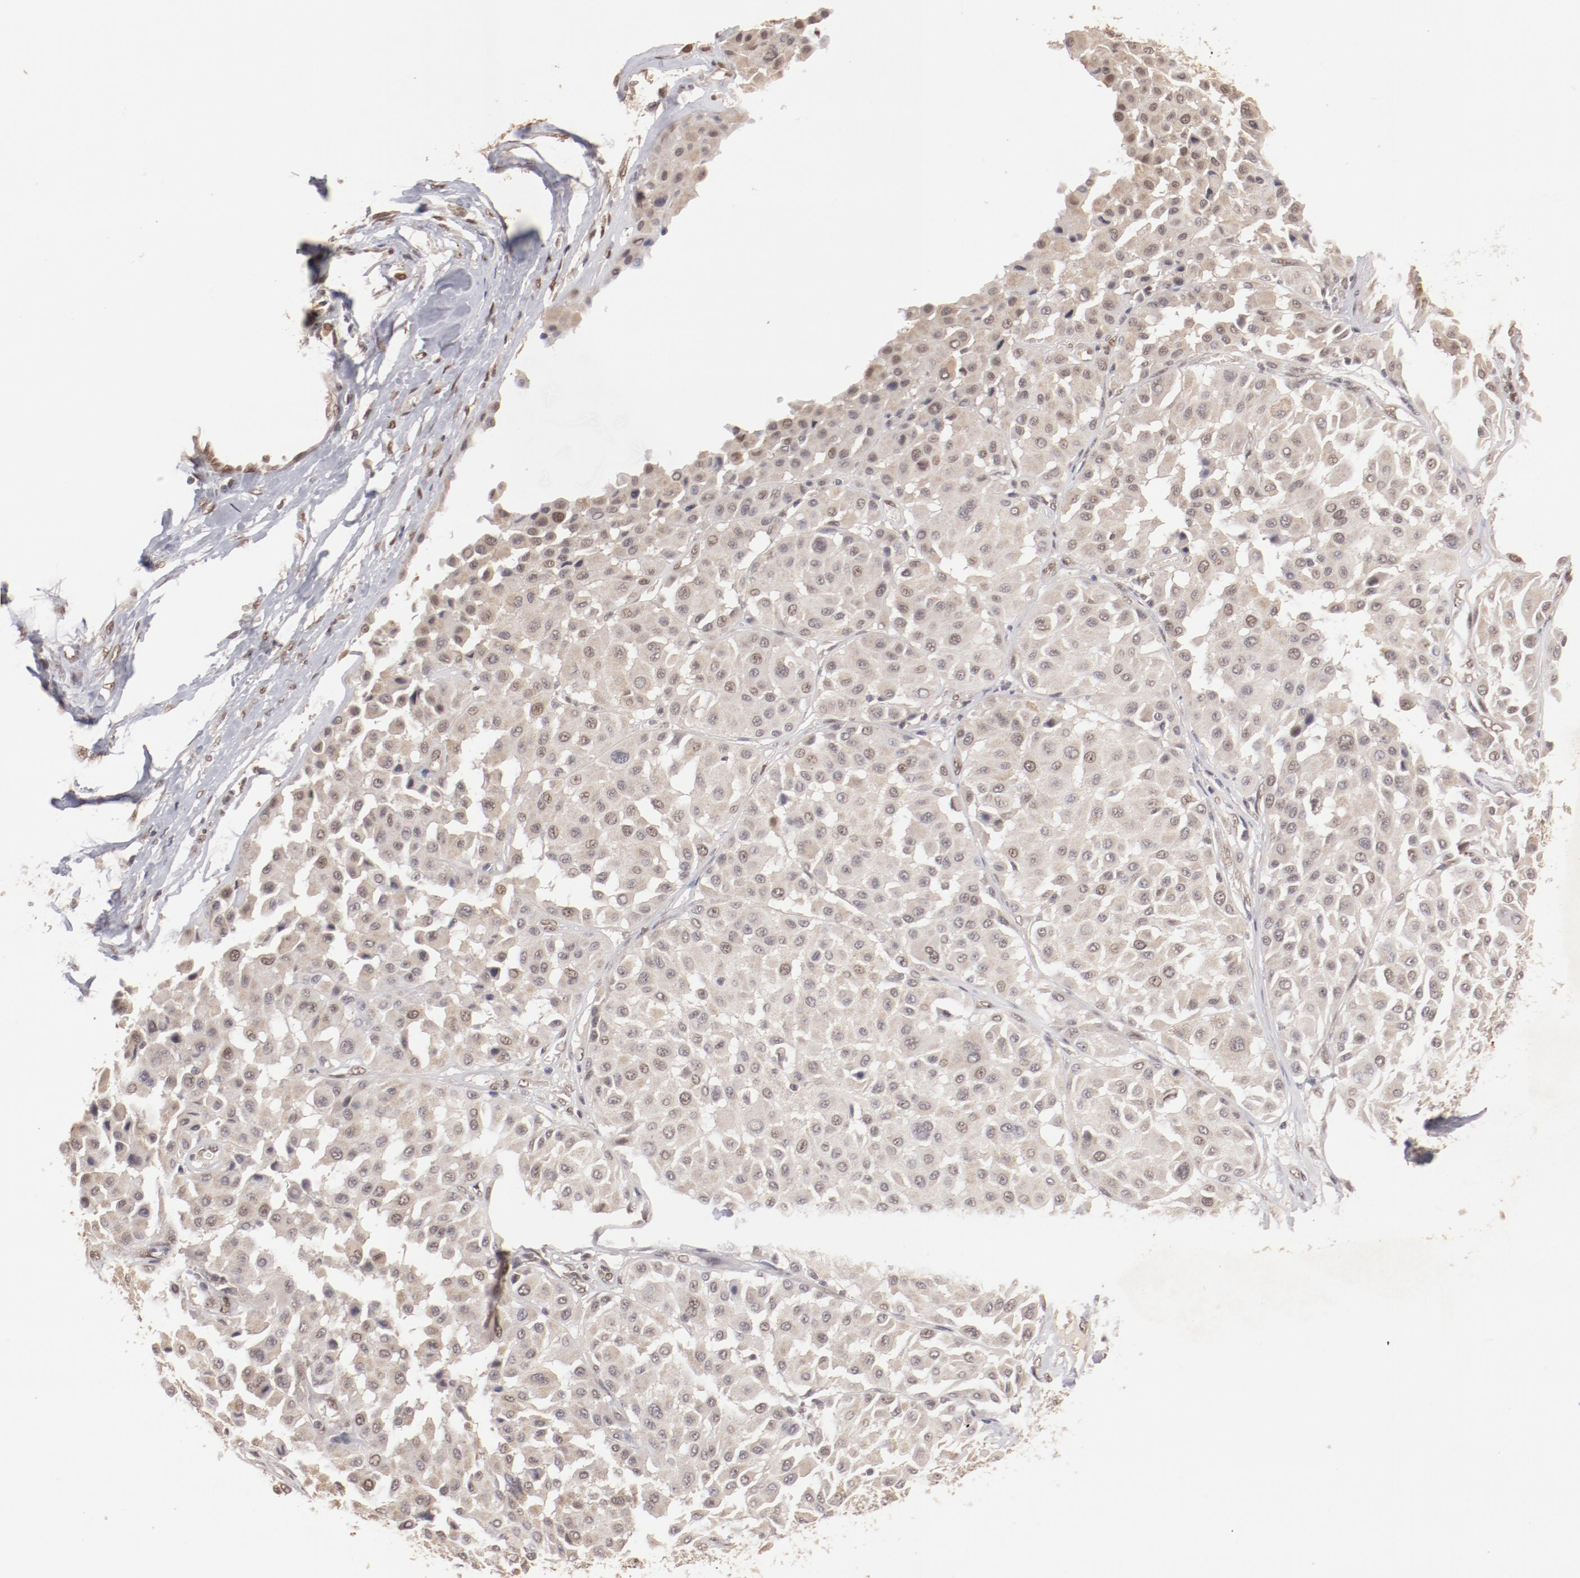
{"staining": {"intensity": "weak", "quantity": ">75%", "location": "cytoplasmic/membranous,nuclear"}, "tissue": "melanoma", "cell_type": "Tumor cells", "image_type": "cancer", "snomed": [{"axis": "morphology", "description": "Malignant melanoma, Metastatic site"}, {"axis": "topography", "description": "Soft tissue"}], "caption": "There is low levels of weak cytoplasmic/membranous and nuclear positivity in tumor cells of malignant melanoma (metastatic site), as demonstrated by immunohistochemical staining (brown color).", "gene": "CLOCK", "patient": {"sex": "male", "age": 41}}